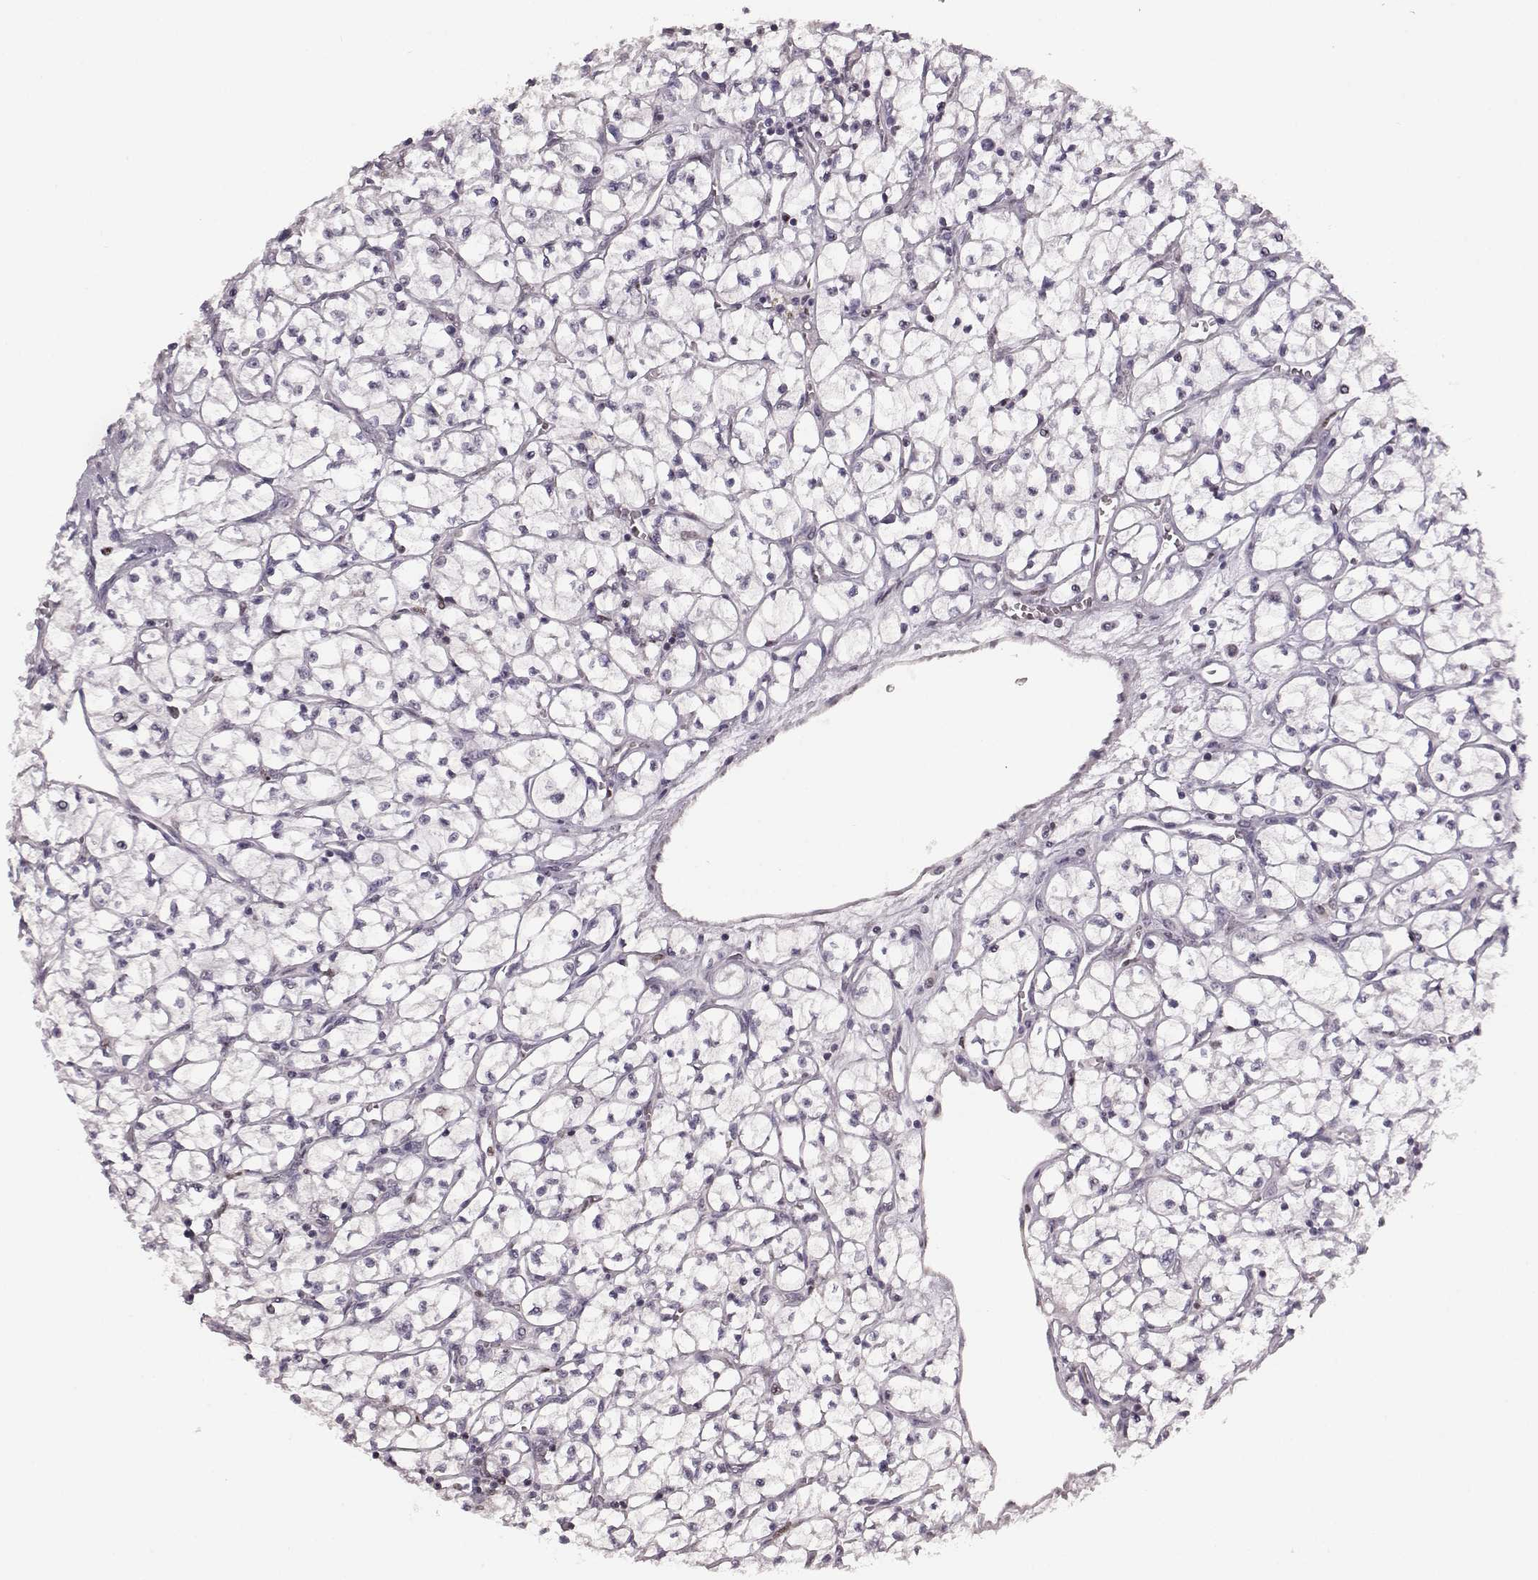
{"staining": {"intensity": "negative", "quantity": "none", "location": "none"}, "tissue": "renal cancer", "cell_type": "Tumor cells", "image_type": "cancer", "snomed": [{"axis": "morphology", "description": "Adenocarcinoma, NOS"}, {"axis": "topography", "description": "Kidney"}], "caption": "Tumor cells show no significant positivity in renal cancer (adenocarcinoma).", "gene": "KLF6", "patient": {"sex": "female", "age": 64}}